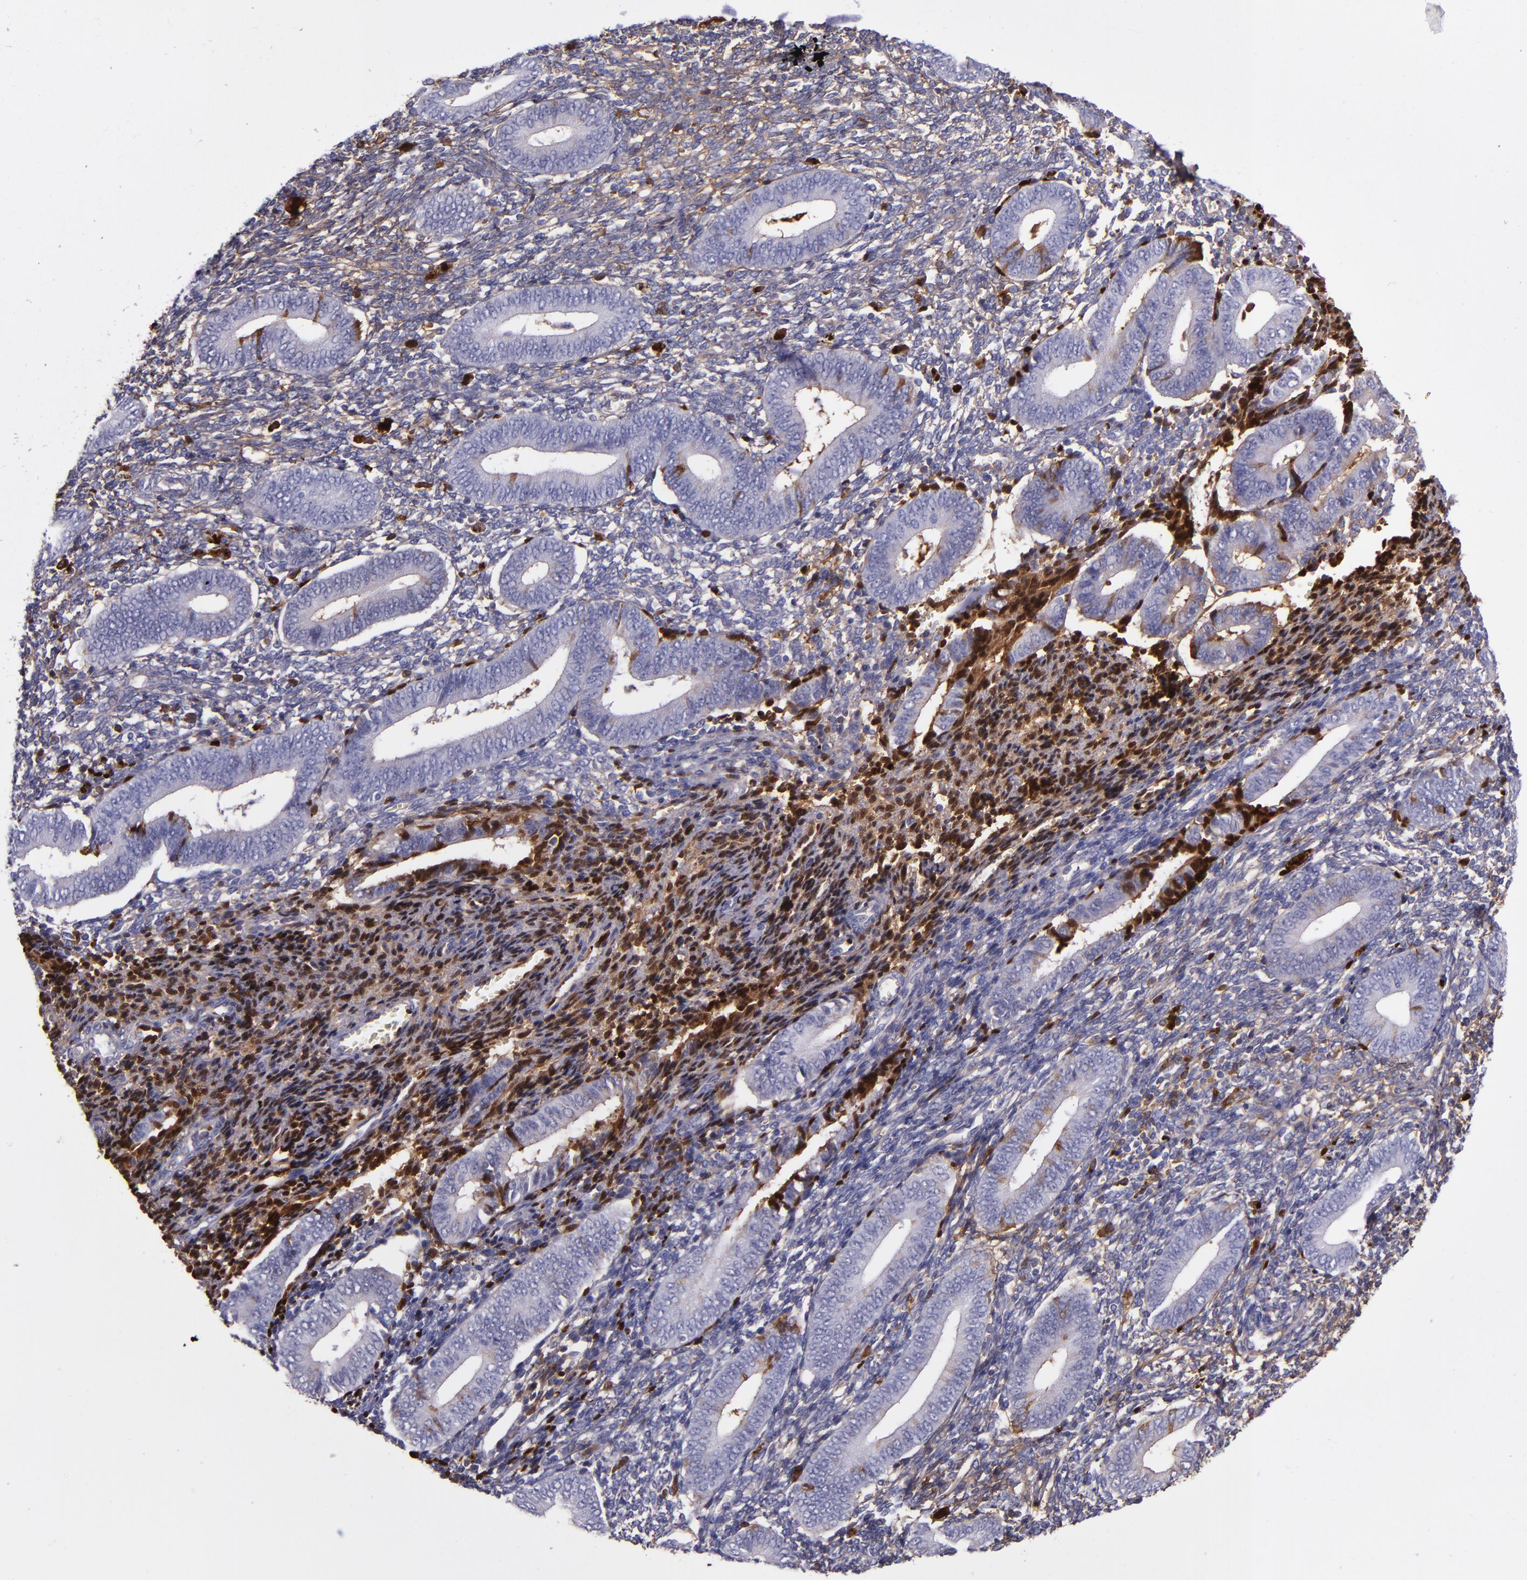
{"staining": {"intensity": "strong", "quantity": "25%-75%", "location": "cytoplasmic/membranous"}, "tissue": "endometrium", "cell_type": "Cells in endometrial stroma", "image_type": "normal", "snomed": [{"axis": "morphology", "description": "Normal tissue, NOS"}, {"axis": "topography", "description": "Uterus"}, {"axis": "topography", "description": "Endometrium"}], "caption": "Human endometrium stained for a protein (brown) exhibits strong cytoplasmic/membranous positive staining in about 25%-75% of cells in endometrial stroma.", "gene": "CLEC3B", "patient": {"sex": "female", "age": 33}}